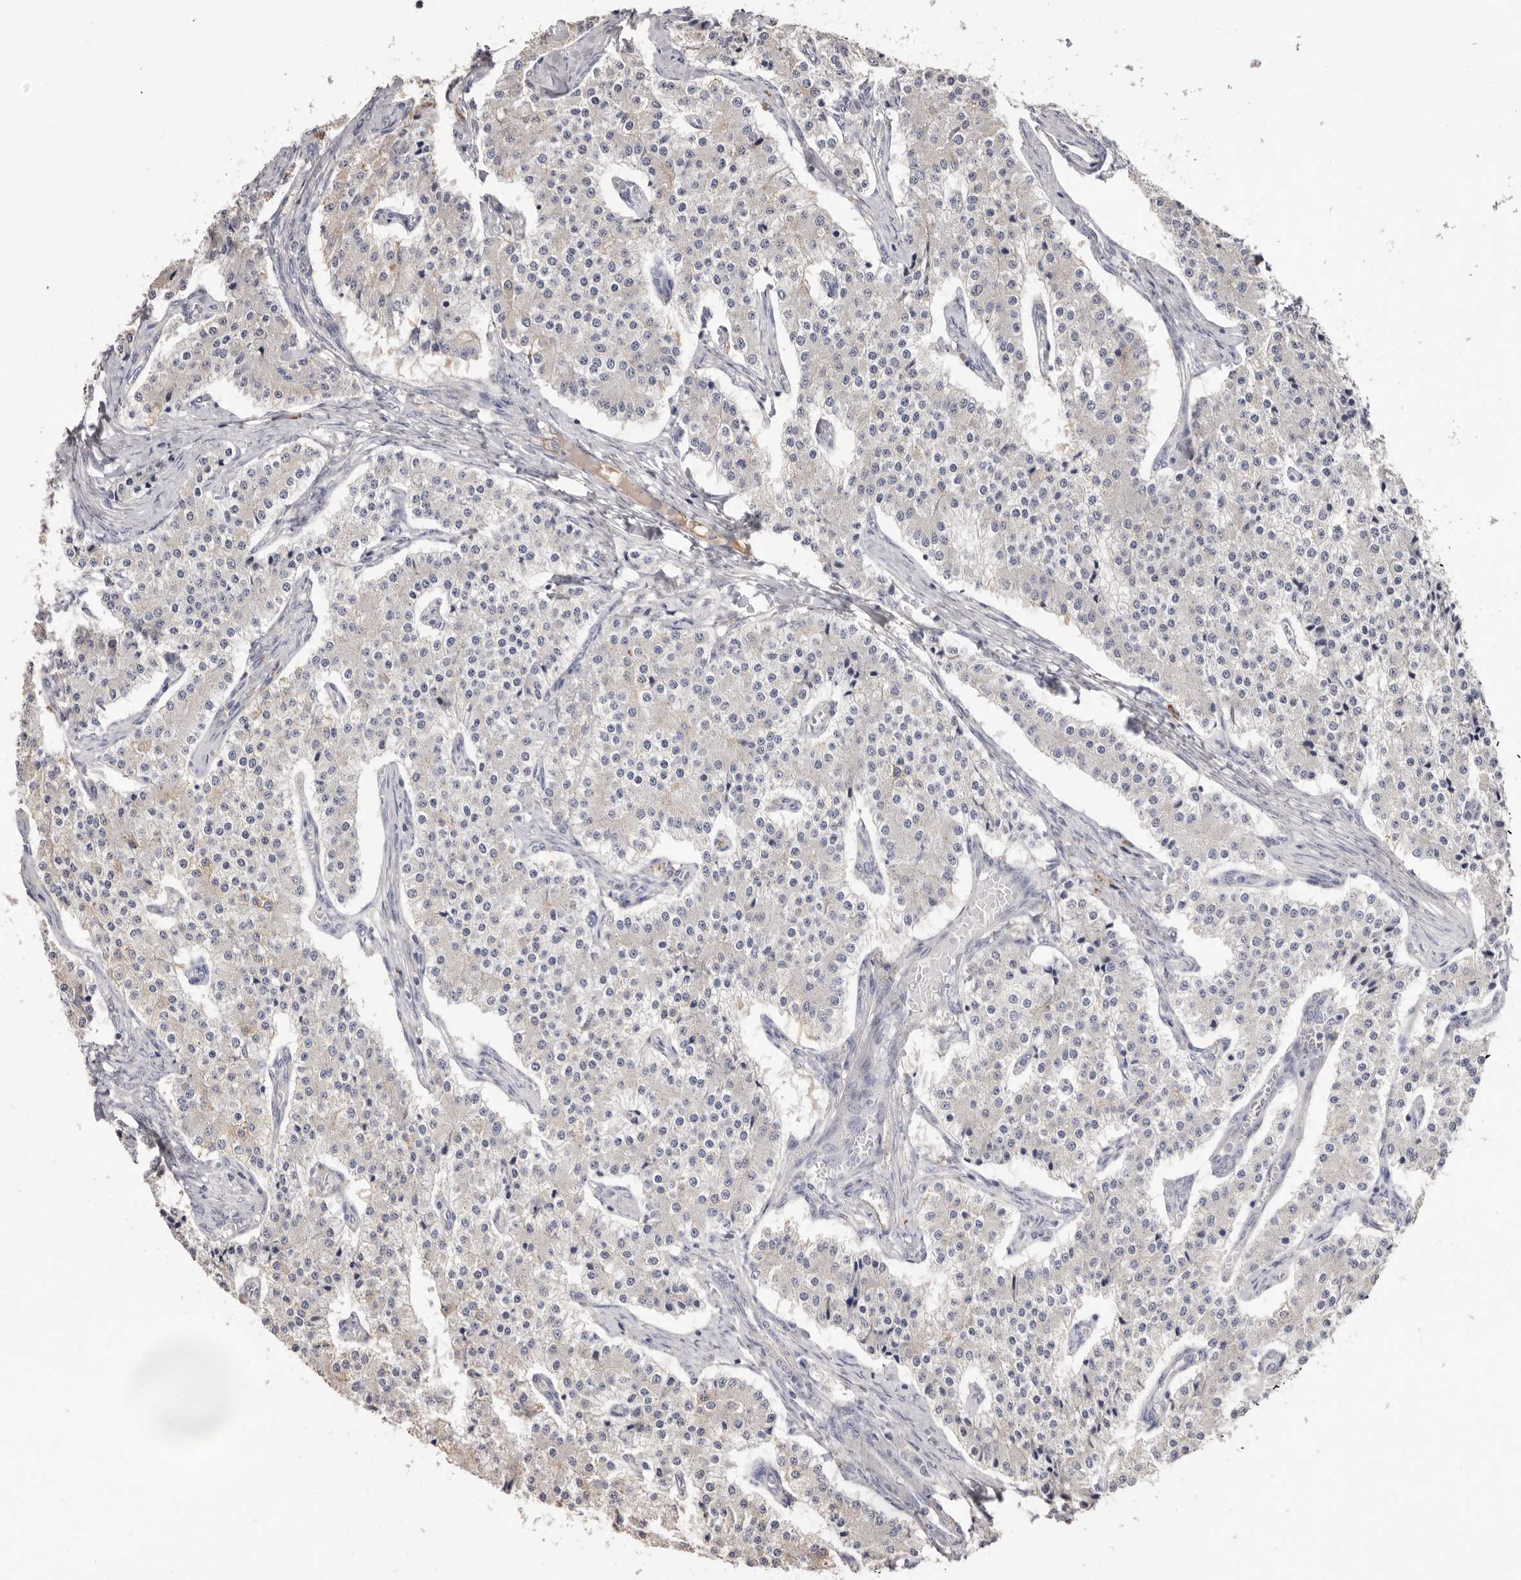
{"staining": {"intensity": "negative", "quantity": "none", "location": "none"}, "tissue": "carcinoid", "cell_type": "Tumor cells", "image_type": "cancer", "snomed": [{"axis": "morphology", "description": "Carcinoid, malignant, NOS"}, {"axis": "topography", "description": "Colon"}], "caption": "IHC photomicrograph of neoplastic tissue: carcinoid stained with DAB reveals no significant protein expression in tumor cells.", "gene": "HCAR2", "patient": {"sex": "female", "age": 52}}